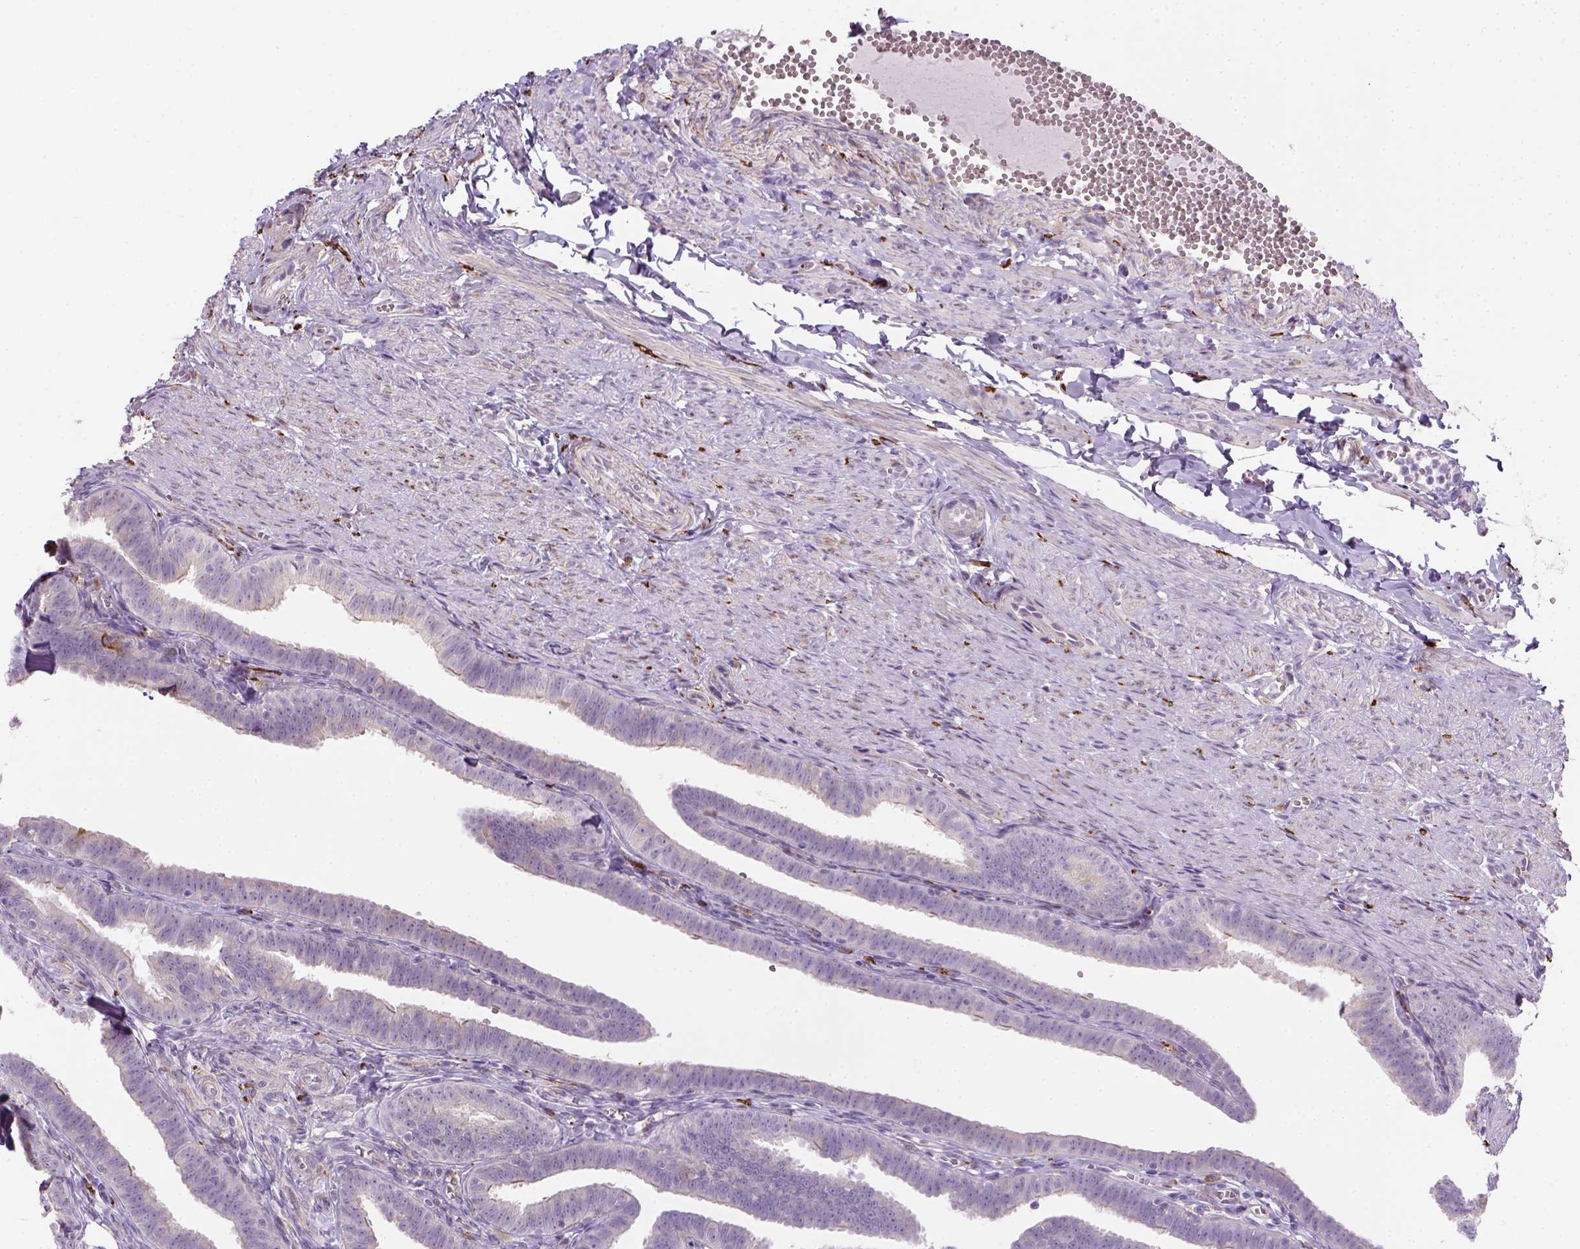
{"staining": {"intensity": "negative", "quantity": "none", "location": "none"}, "tissue": "fallopian tube", "cell_type": "Glandular cells", "image_type": "normal", "snomed": [{"axis": "morphology", "description": "Normal tissue, NOS"}, {"axis": "topography", "description": "Fallopian tube"}], "caption": "Benign fallopian tube was stained to show a protein in brown. There is no significant expression in glandular cells.", "gene": "CACNB1", "patient": {"sex": "female", "age": 25}}